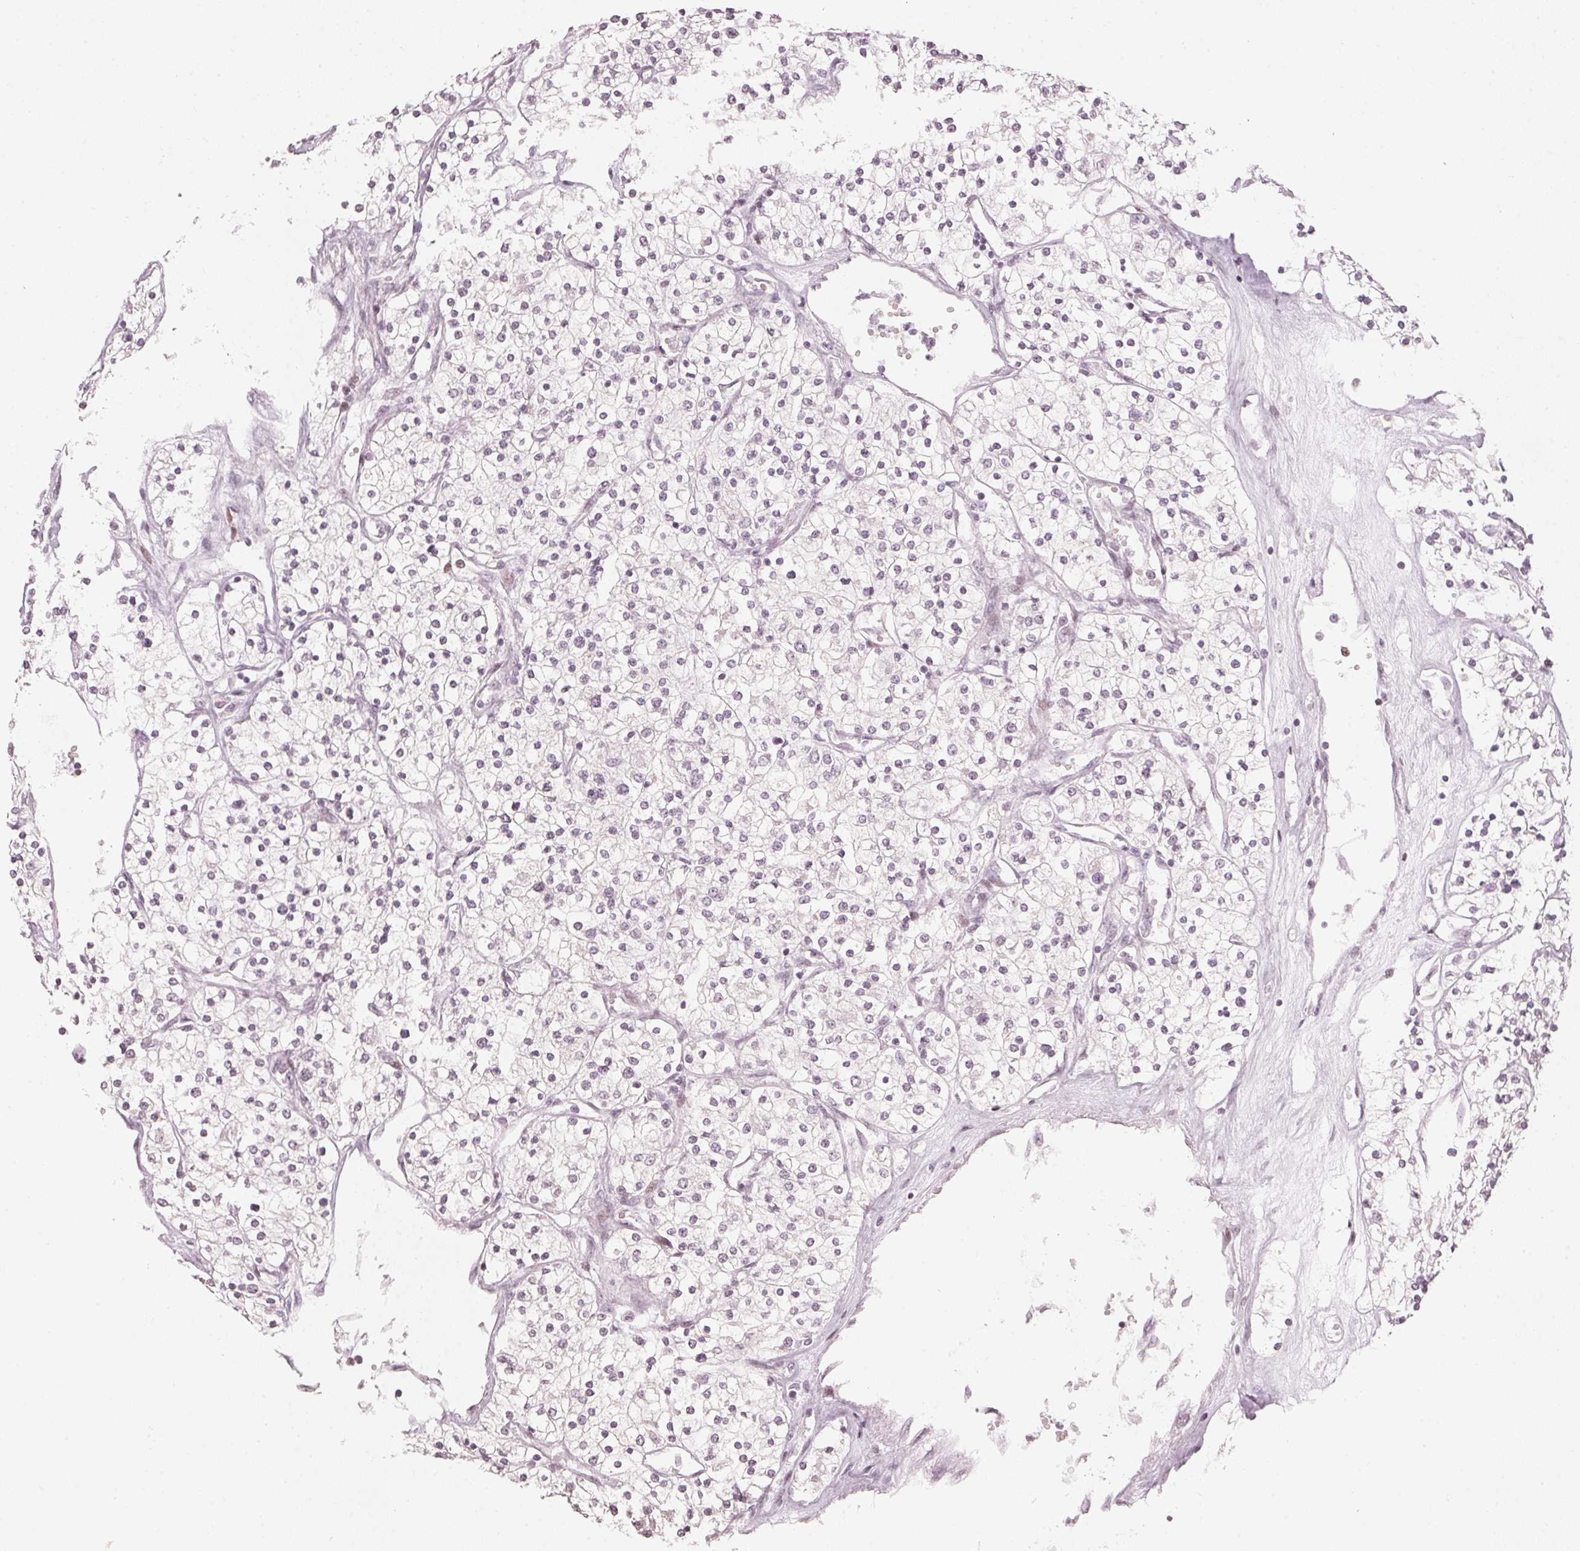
{"staining": {"intensity": "negative", "quantity": "none", "location": "none"}, "tissue": "renal cancer", "cell_type": "Tumor cells", "image_type": "cancer", "snomed": [{"axis": "morphology", "description": "Adenocarcinoma, NOS"}, {"axis": "topography", "description": "Kidney"}], "caption": "A micrograph of human renal cancer is negative for staining in tumor cells.", "gene": "SFRP4", "patient": {"sex": "male", "age": 80}}